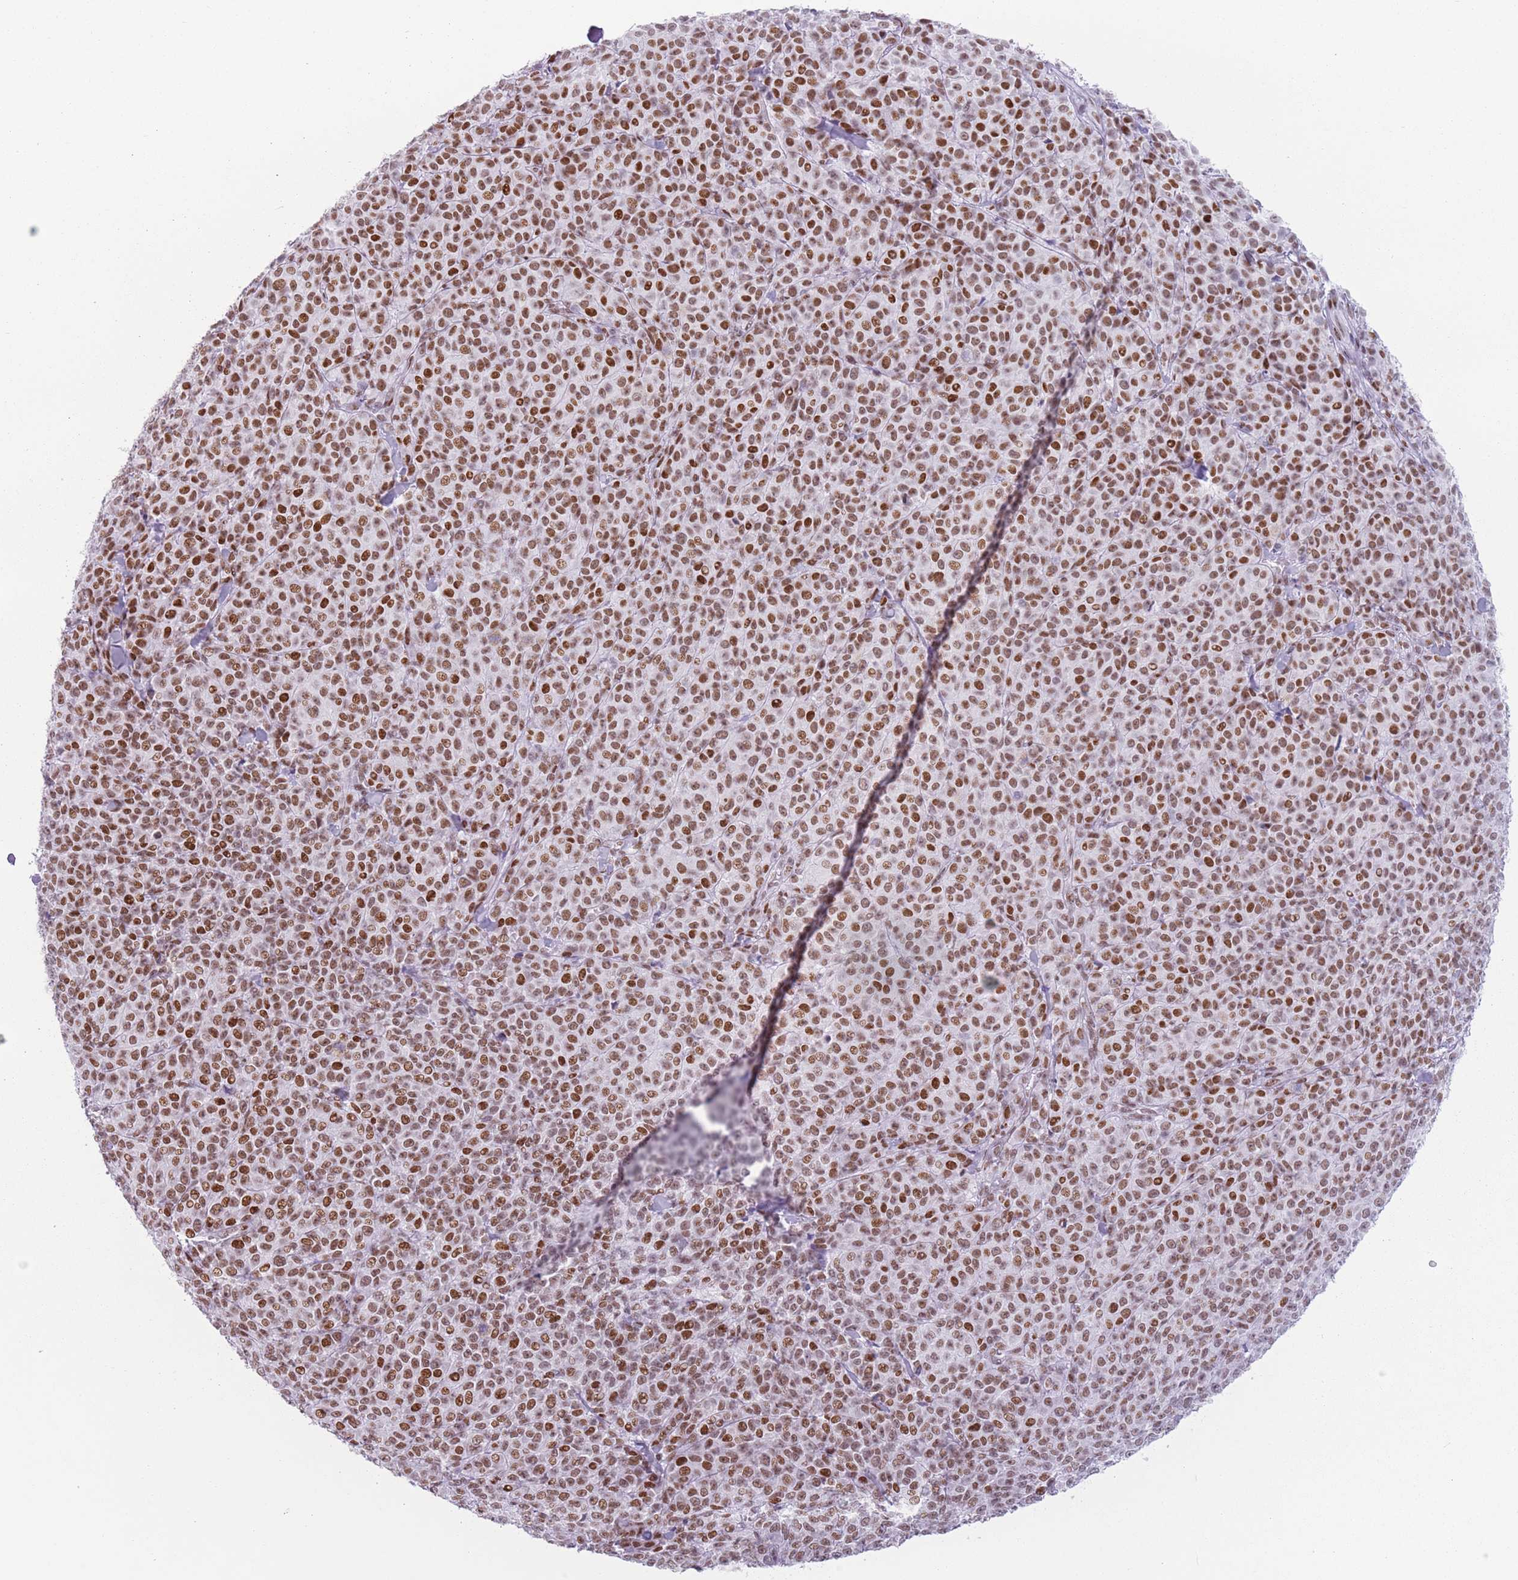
{"staining": {"intensity": "moderate", "quantity": ">75%", "location": "nuclear"}, "tissue": "melanoma", "cell_type": "Tumor cells", "image_type": "cancer", "snomed": [{"axis": "morphology", "description": "Normal tissue, NOS"}, {"axis": "morphology", "description": "Malignant melanoma, NOS"}, {"axis": "topography", "description": "Skin"}], "caption": "Tumor cells show medium levels of moderate nuclear positivity in approximately >75% of cells in malignant melanoma. Using DAB (3,3'-diaminobenzidine) (brown) and hematoxylin (blue) stains, captured at high magnification using brightfield microscopy.", "gene": "FAM104B", "patient": {"sex": "female", "age": 34}}